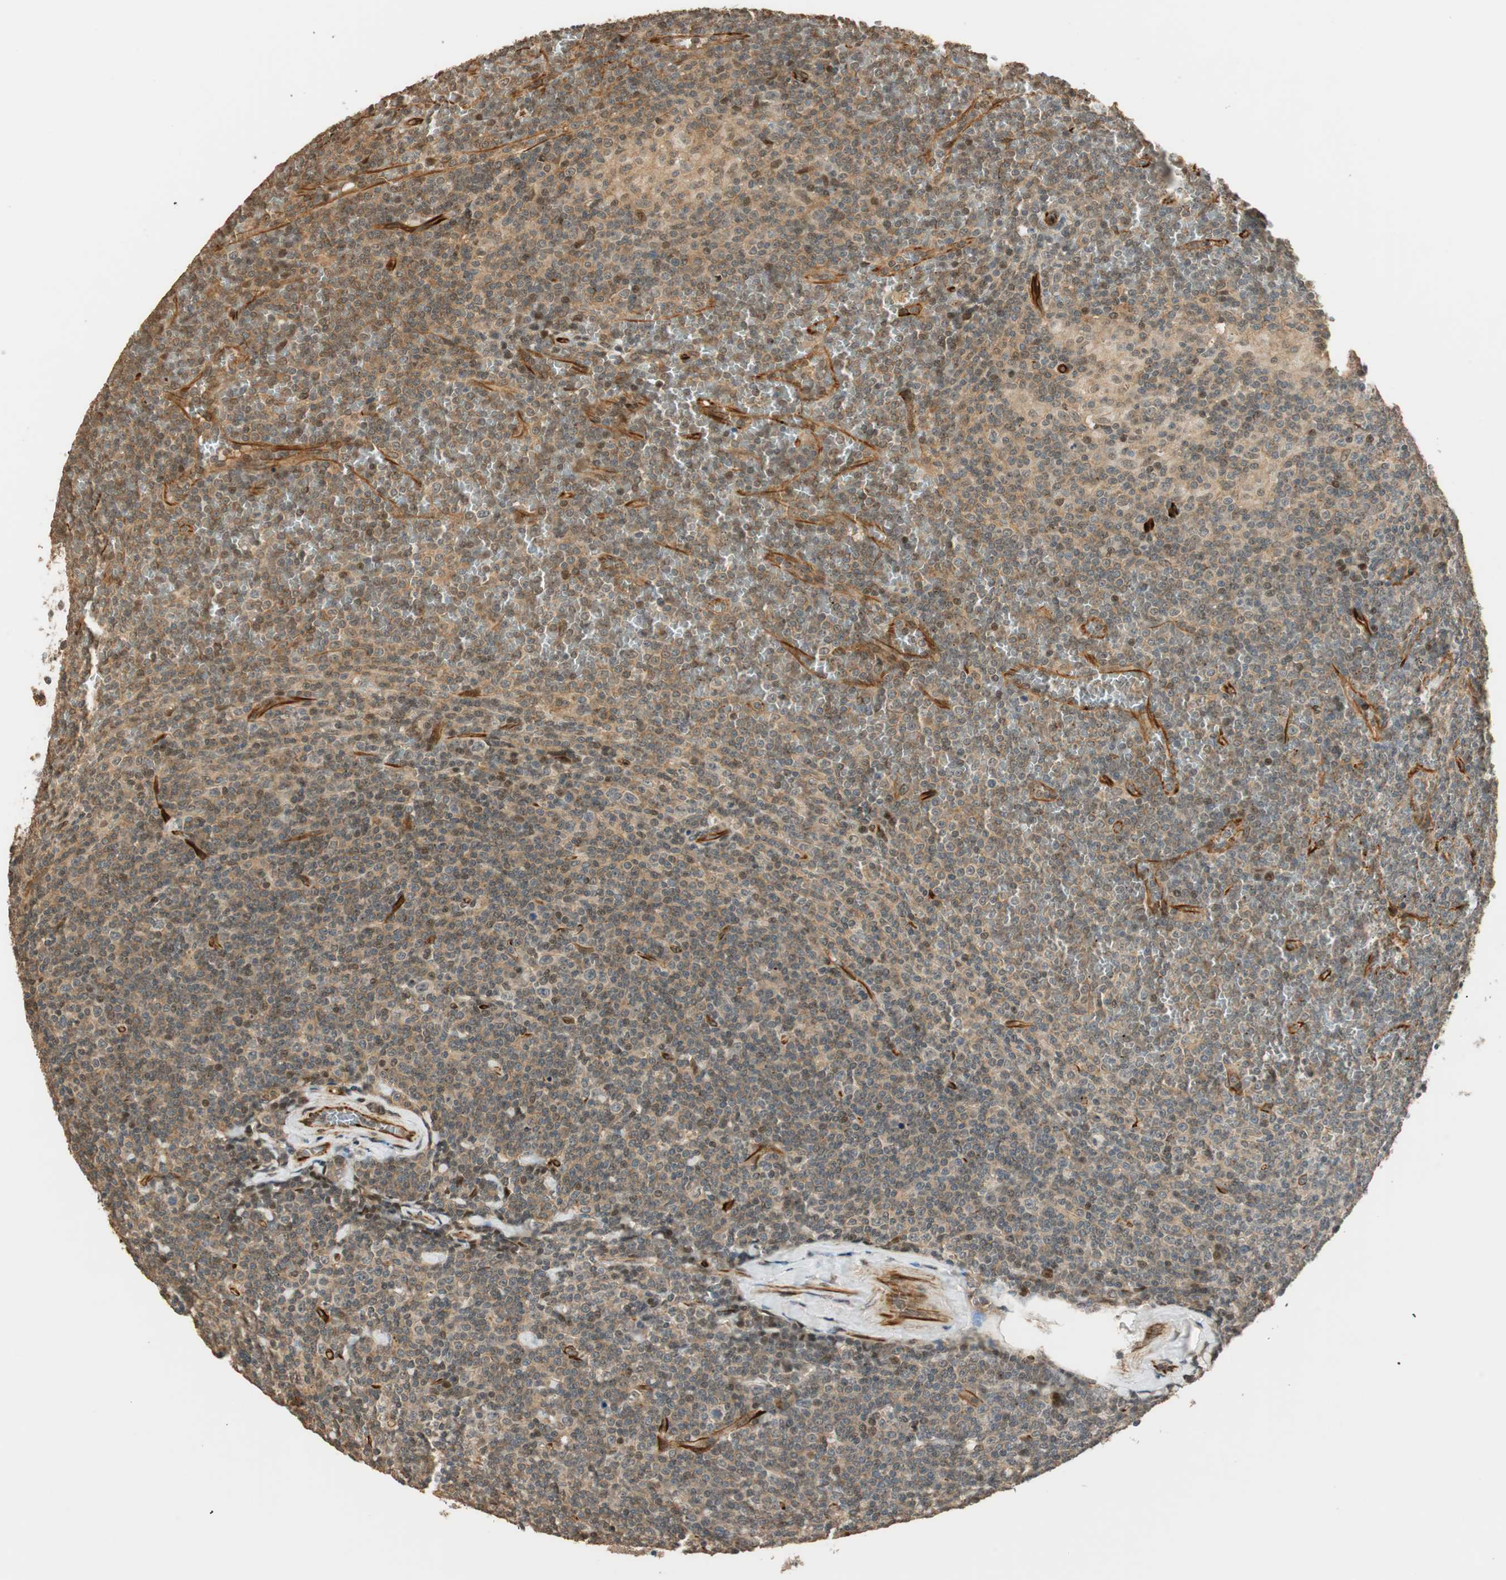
{"staining": {"intensity": "negative", "quantity": "none", "location": "none"}, "tissue": "lymphoma", "cell_type": "Tumor cells", "image_type": "cancer", "snomed": [{"axis": "morphology", "description": "Malignant lymphoma, non-Hodgkin's type, Low grade"}, {"axis": "topography", "description": "Spleen"}], "caption": "An immunohistochemistry (IHC) micrograph of low-grade malignant lymphoma, non-Hodgkin's type is shown. There is no staining in tumor cells of low-grade malignant lymphoma, non-Hodgkin's type.", "gene": "NES", "patient": {"sex": "female", "age": 19}}